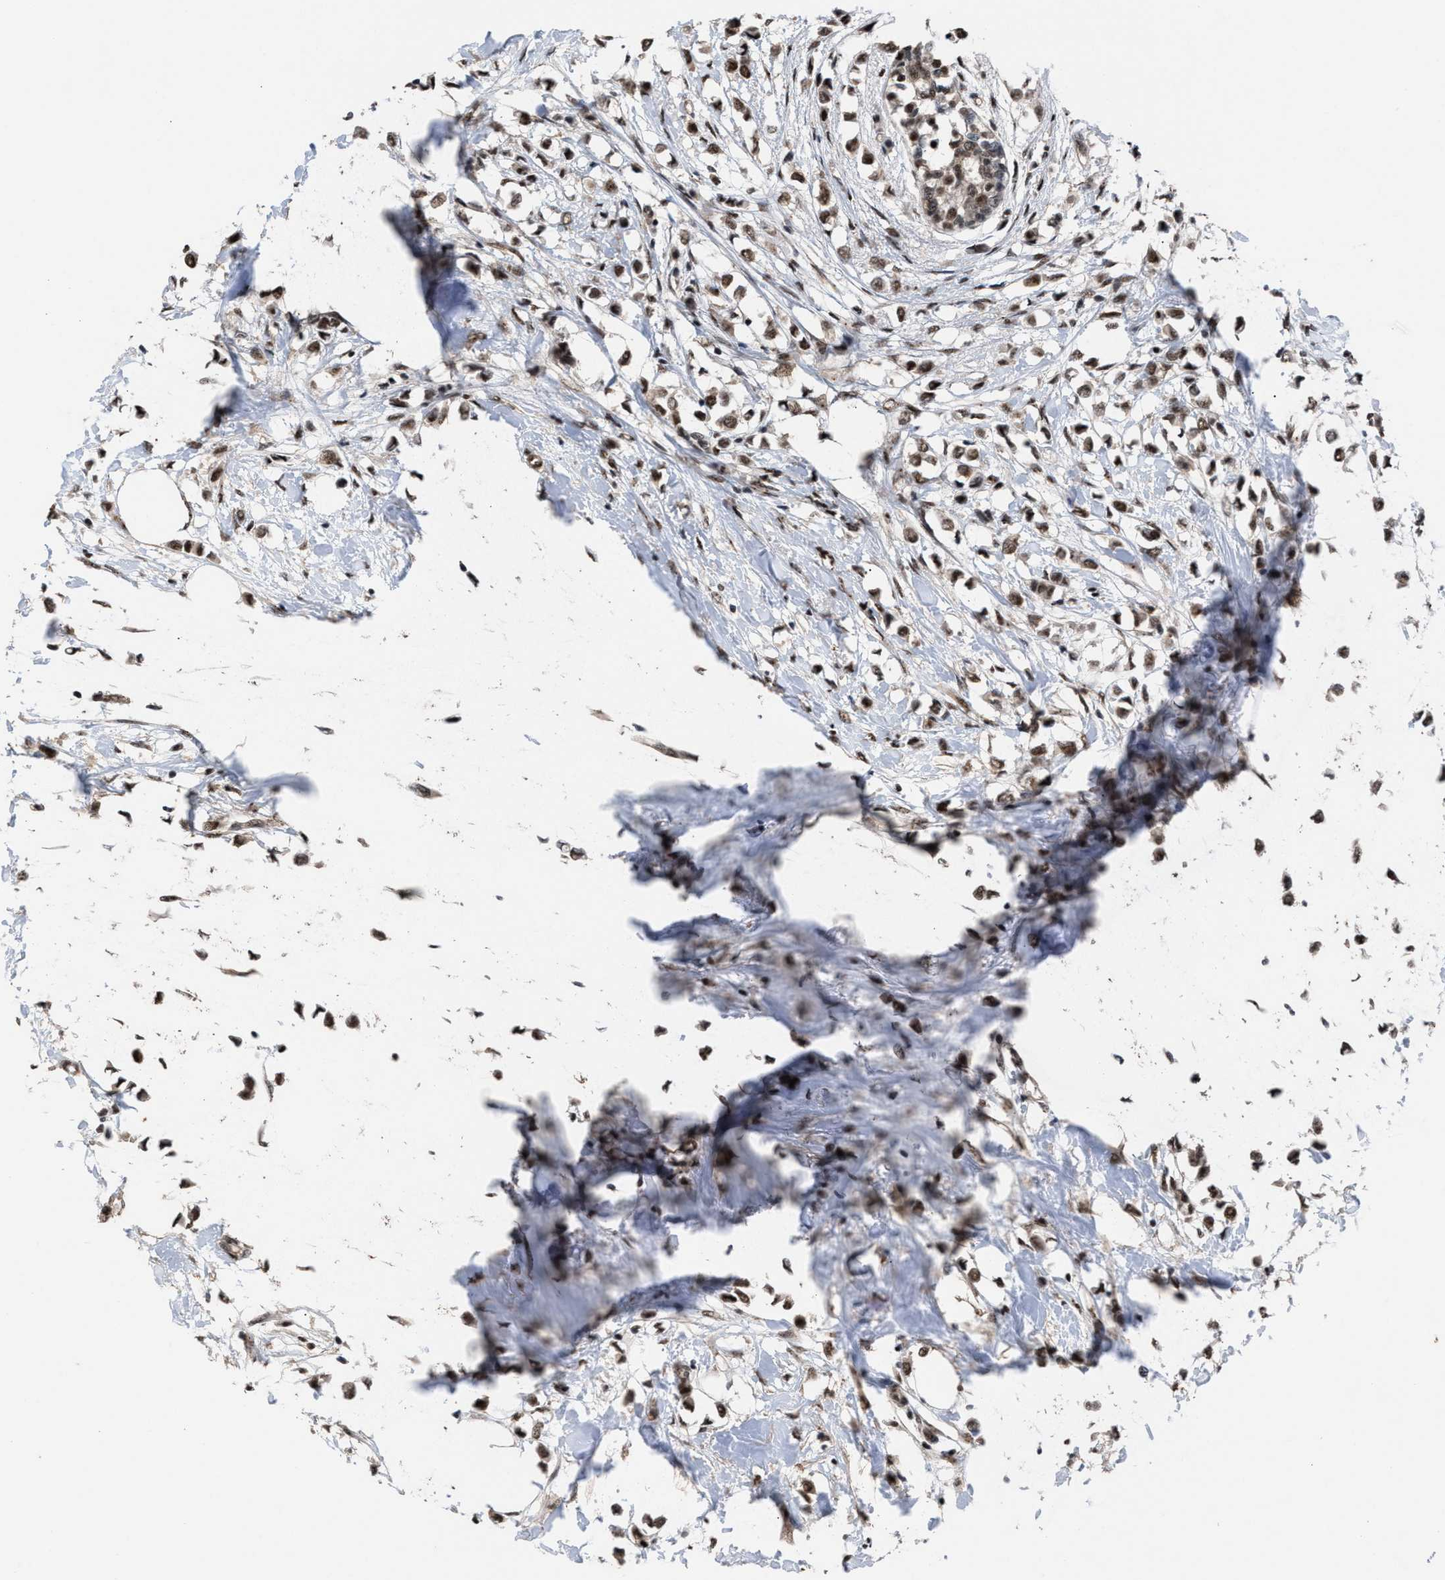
{"staining": {"intensity": "strong", "quantity": ">75%", "location": "nuclear"}, "tissue": "breast cancer", "cell_type": "Tumor cells", "image_type": "cancer", "snomed": [{"axis": "morphology", "description": "Lobular carcinoma"}, {"axis": "topography", "description": "Breast"}], "caption": "Tumor cells demonstrate strong nuclear expression in approximately >75% of cells in lobular carcinoma (breast).", "gene": "EIF4A3", "patient": {"sex": "female", "age": 51}}